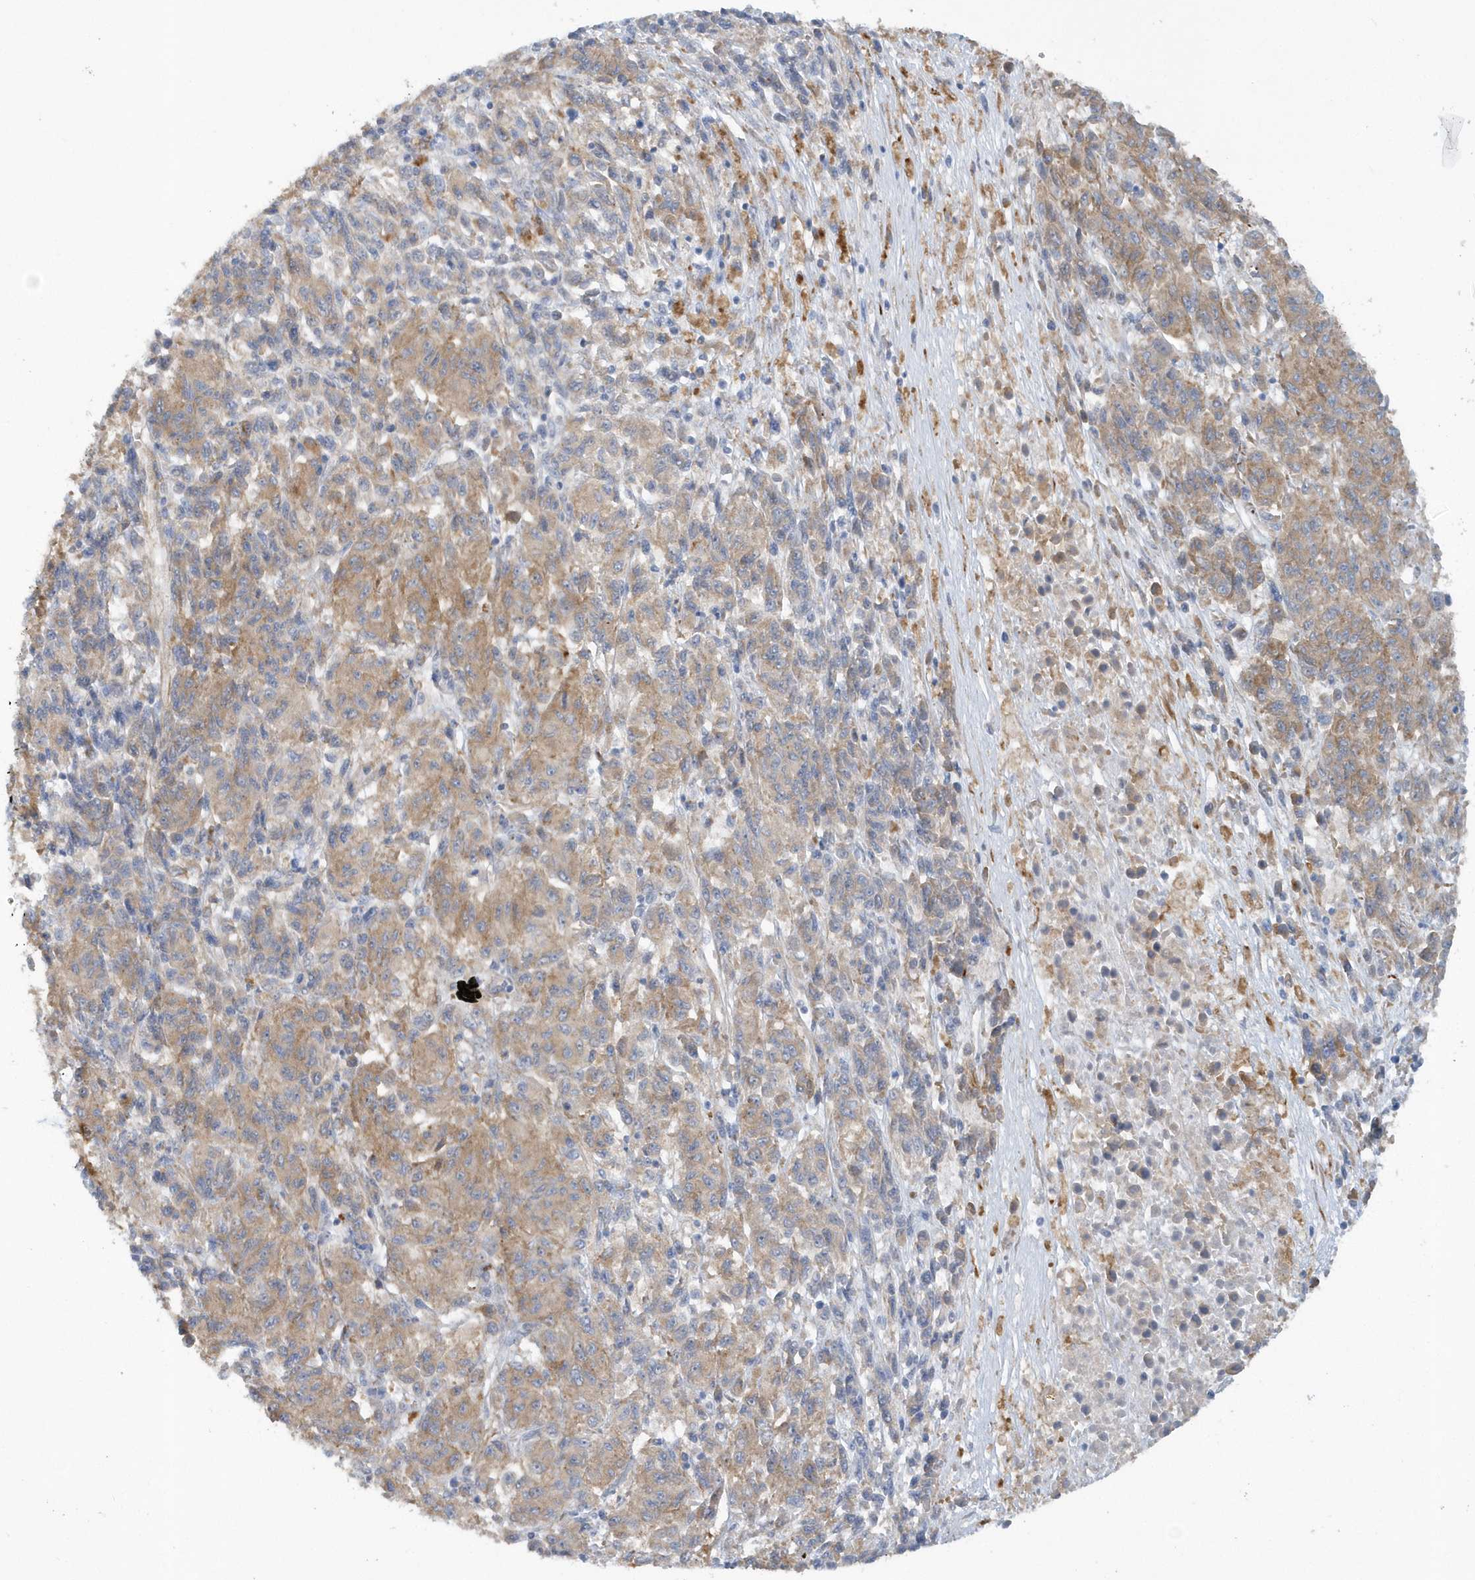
{"staining": {"intensity": "moderate", "quantity": ">75%", "location": "cytoplasmic/membranous"}, "tissue": "melanoma", "cell_type": "Tumor cells", "image_type": "cancer", "snomed": [{"axis": "morphology", "description": "Malignant melanoma, Metastatic site"}, {"axis": "topography", "description": "Lung"}], "caption": "Protein staining displays moderate cytoplasmic/membranous expression in about >75% of tumor cells in melanoma.", "gene": "RAB17", "patient": {"sex": "male", "age": 64}}